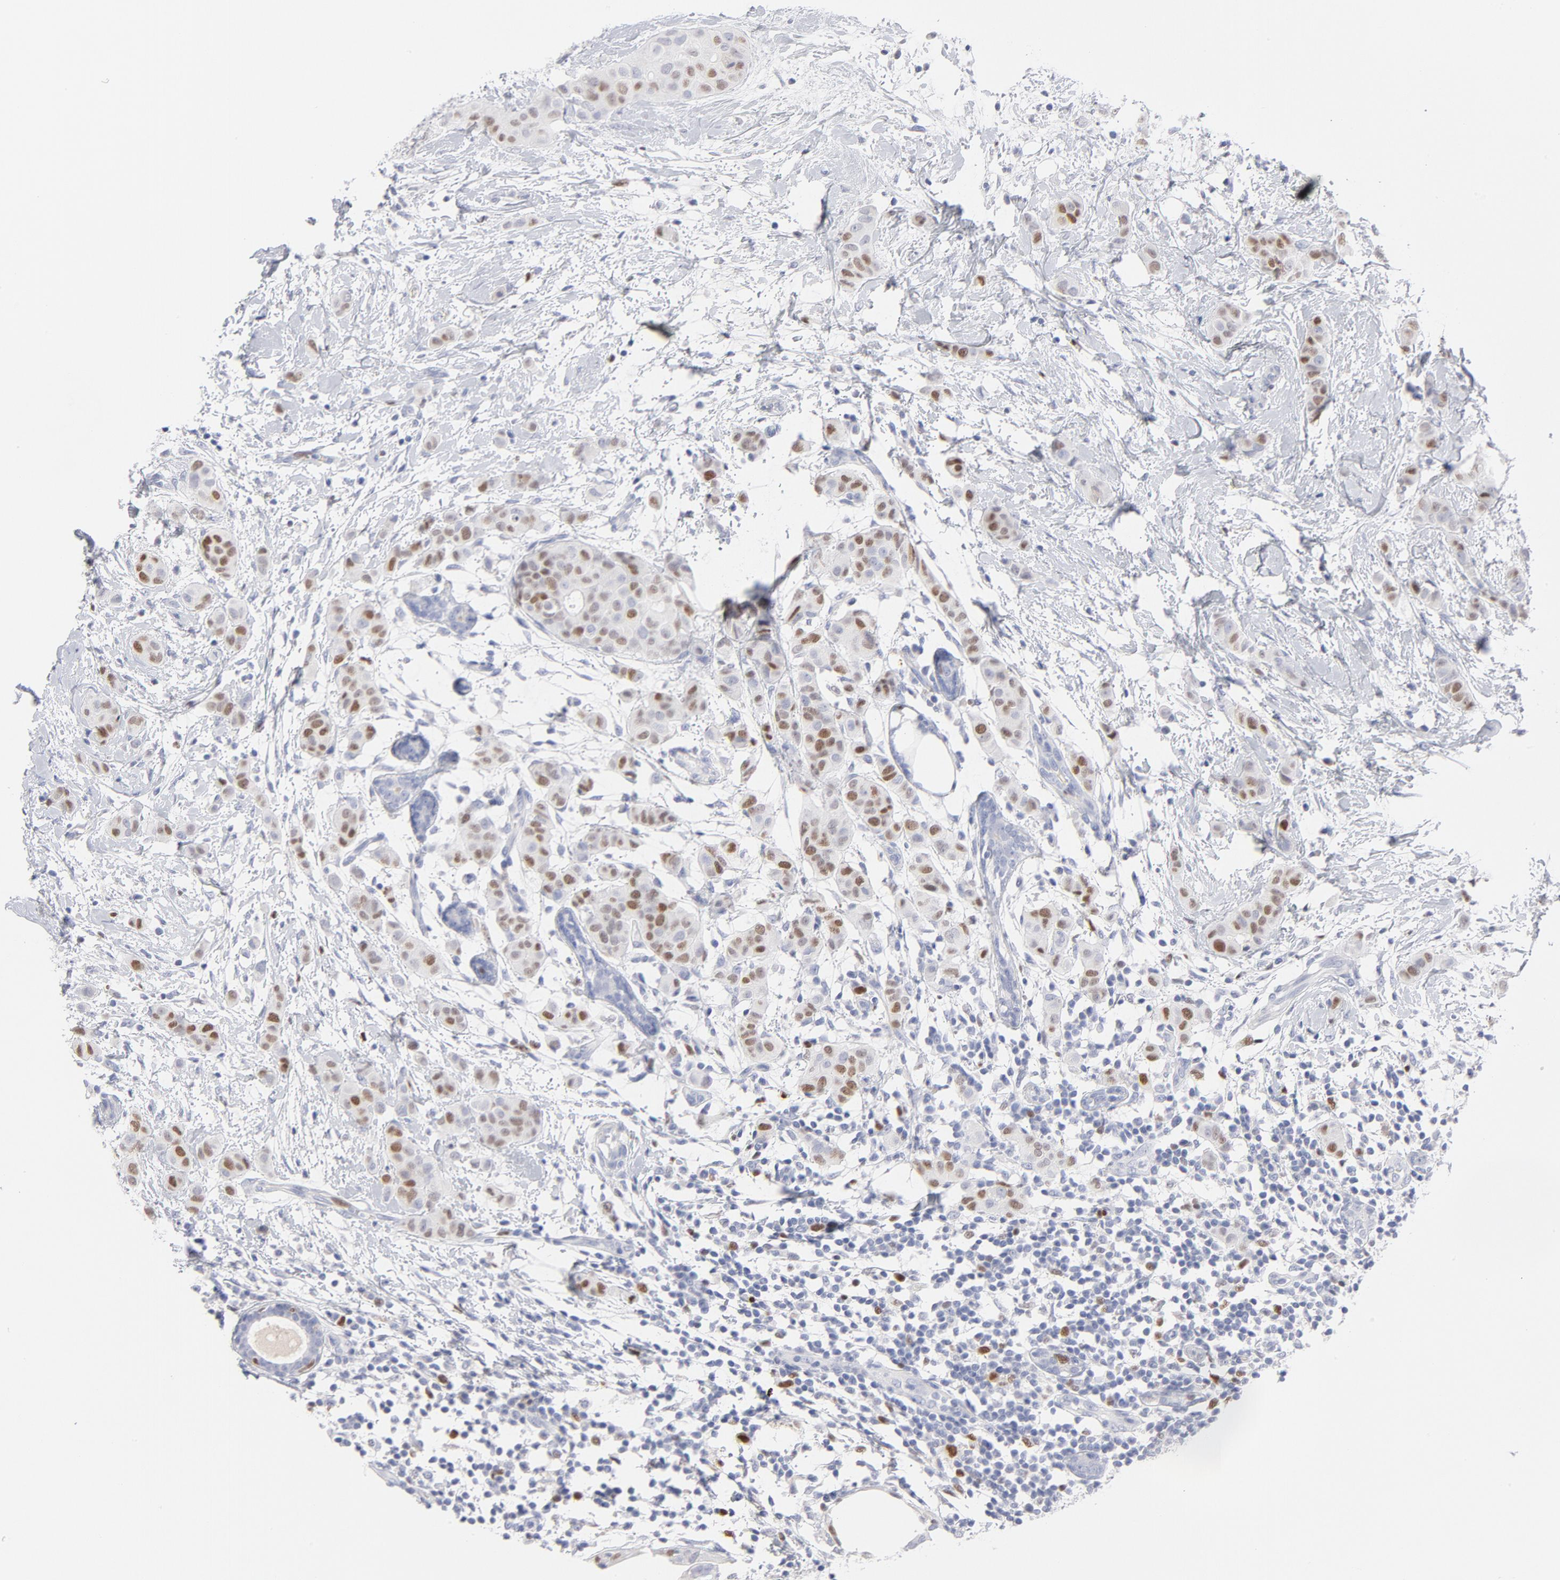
{"staining": {"intensity": "moderate", "quantity": "25%-75%", "location": "nuclear"}, "tissue": "breast cancer", "cell_type": "Tumor cells", "image_type": "cancer", "snomed": [{"axis": "morphology", "description": "Duct carcinoma"}, {"axis": "topography", "description": "Breast"}], "caption": "Breast cancer stained for a protein shows moderate nuclear positivity in tumor cells. (DAB = brown stain, brightfield microscopy at high magnification).", "gene": "MCM7", "patient": {"sex": "female", "age": 40}}